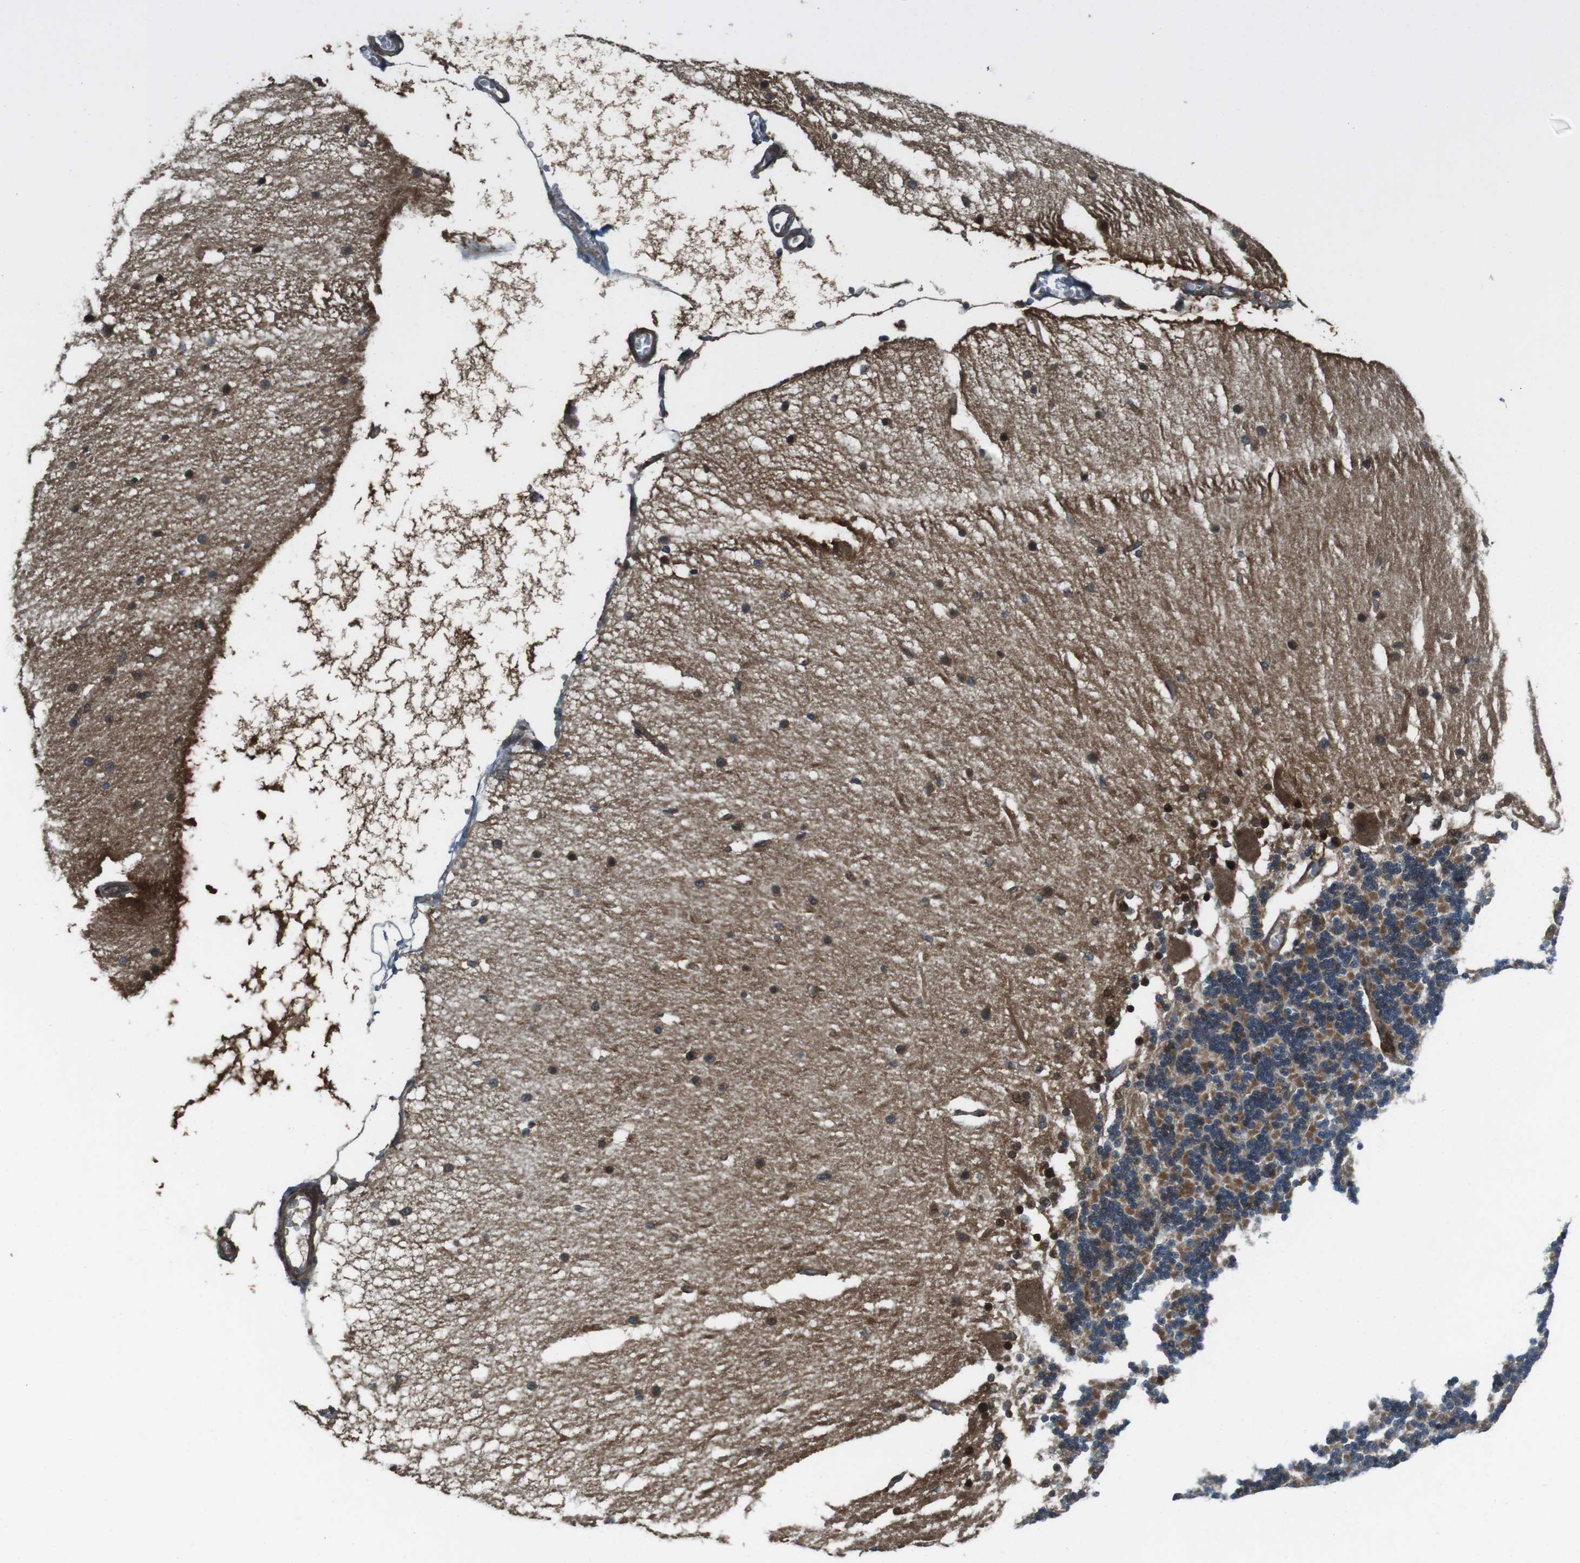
{"staining": {"intensity": "moderate", "quantity": "25%-75%", "location": "cytoplasmic/membranous"}, "tissue": "cerebellum", "cell_type": "Cells in granular layer", "image_type": "normal", "snomed": [{"axis": "morphology", "description": "Normal tissue, NOS"}, {"axis": "topography", "description": "Cerebellum"}], "caption": "IHC histopathology image of normal human cerebellum stained for a protein (brown), which displays medium levels of moderate cytoplasmic/membranous staining in approximately 25%-75% of cells in granular layer.", "gene": "IFFO2", "patient": {"sex": "female", "age": 54}}